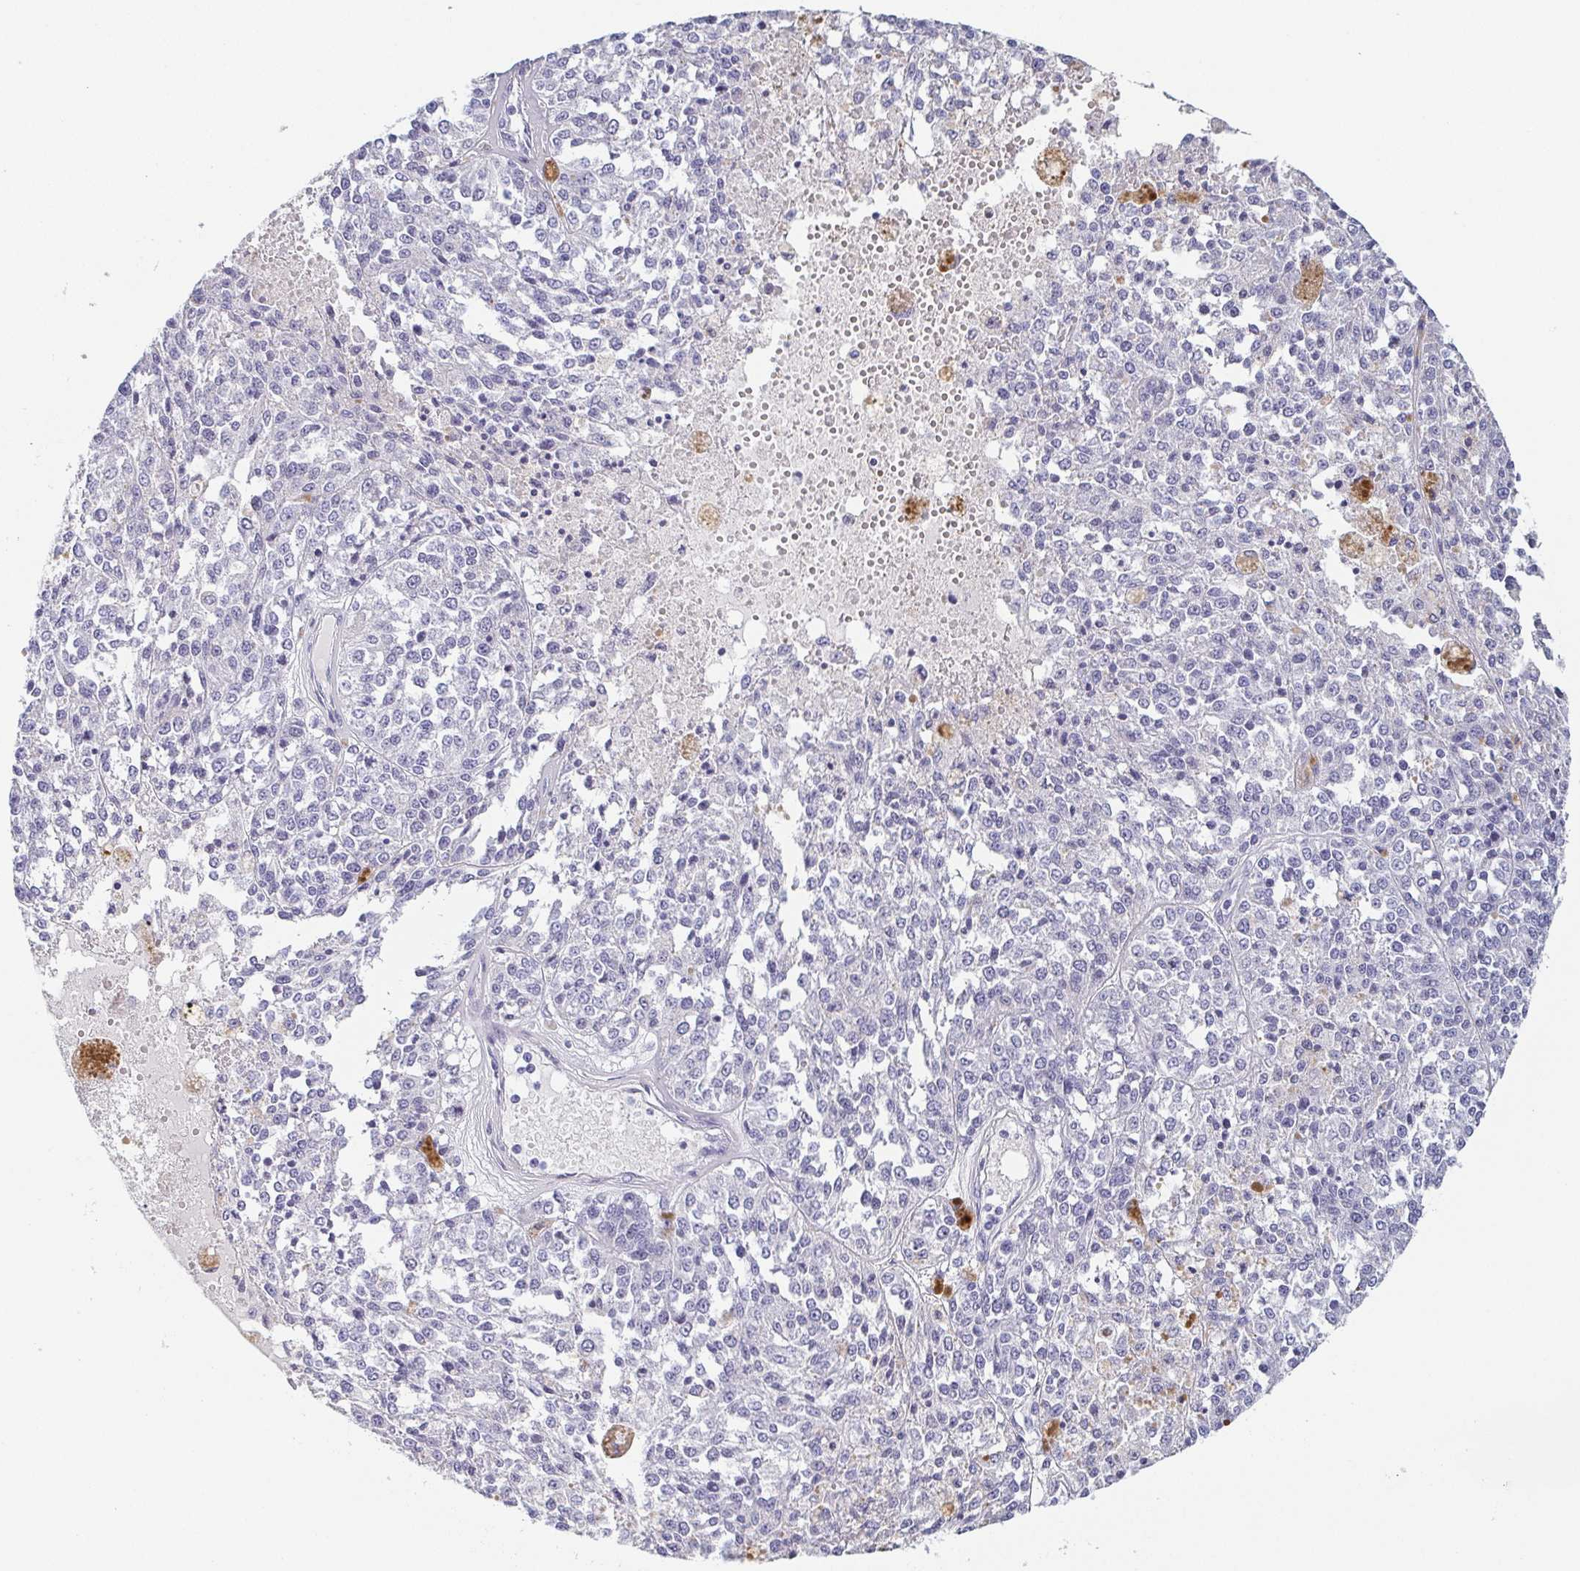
{"staining": {"intensity": "negative", "quantity": "none", "location": "none"}, "tissue": "melanoma", "cell_type": "Tumor cells", "image_type": "cancer", "snomed": [{"axis": "morphology", "description": "Malignant melanoma, Metastatic site"}, {"axis": "topography", "description": "Lymph node"}], "caption": "A micrograph of malignant melanoma (metastatic site) stained for a protein reveals no brown staining in tumor cells.", "gene": "ITLN1", "patient": {"sex": "female", "age": 64}}